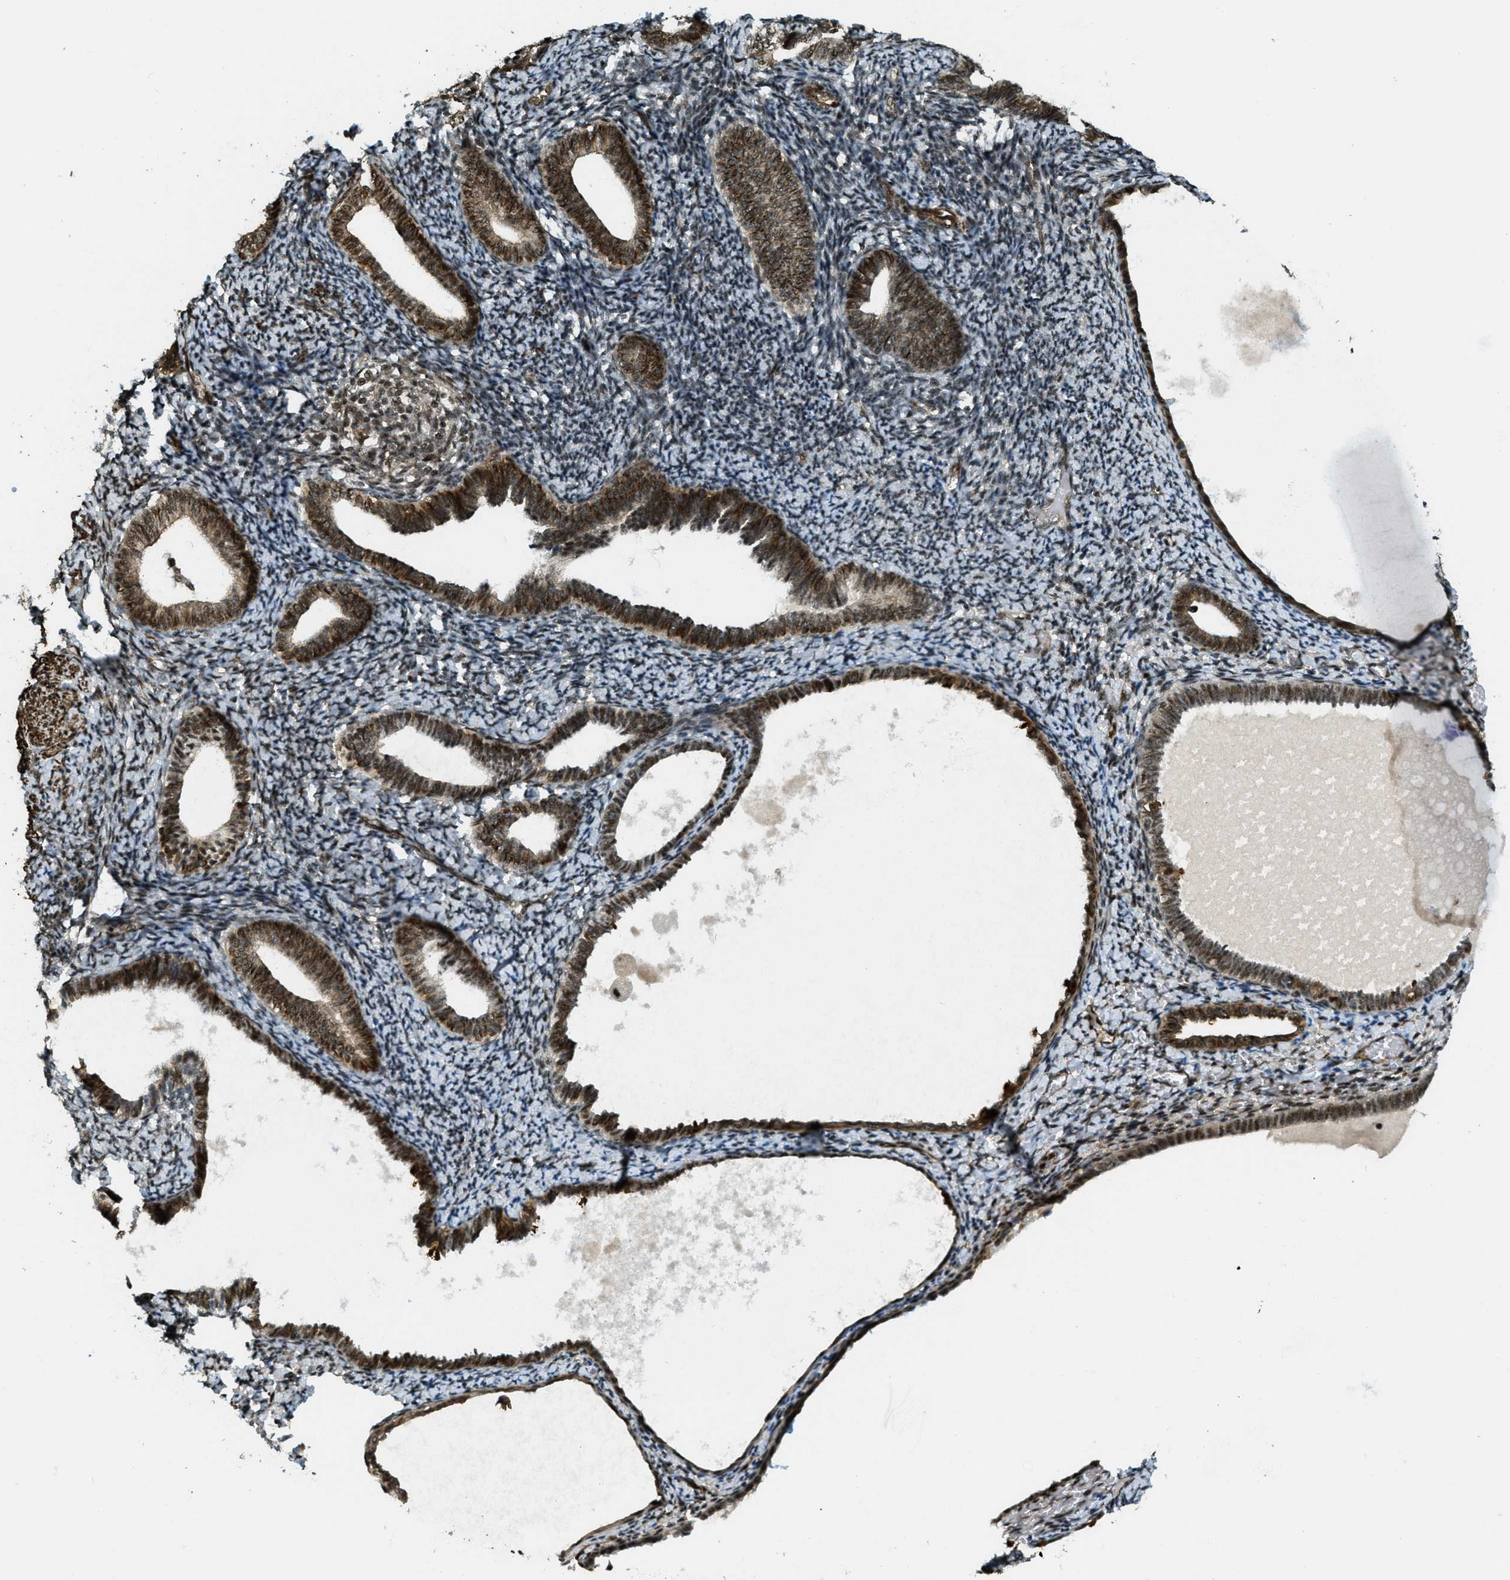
{"staining": {"intensity": "moderate", "quantity": "25%-75%", "location": "nuclear"}, "tissue": "endometrium", "cell_type": "Cells in endometrial stroma", "image_type": "normal", "snomed": [{"axis": "morphology", "description": "Normal tissue, NOS"}, {"axis": "topography", "description": "Endometrium"}], "caption": "Brown immunohistochemical staining in benign endometrium reveals moderate nuclear staining in approximately 25%-75% of cells in endometrial stroma. The staining was performed using DAB (3,3'-diaminobenzidine), with brown indicating positive protein expression. Nuclei are stained blue with hematoxylin.", "gene": "CFAP36", "patient": {"sex": "female", "age": 66}}